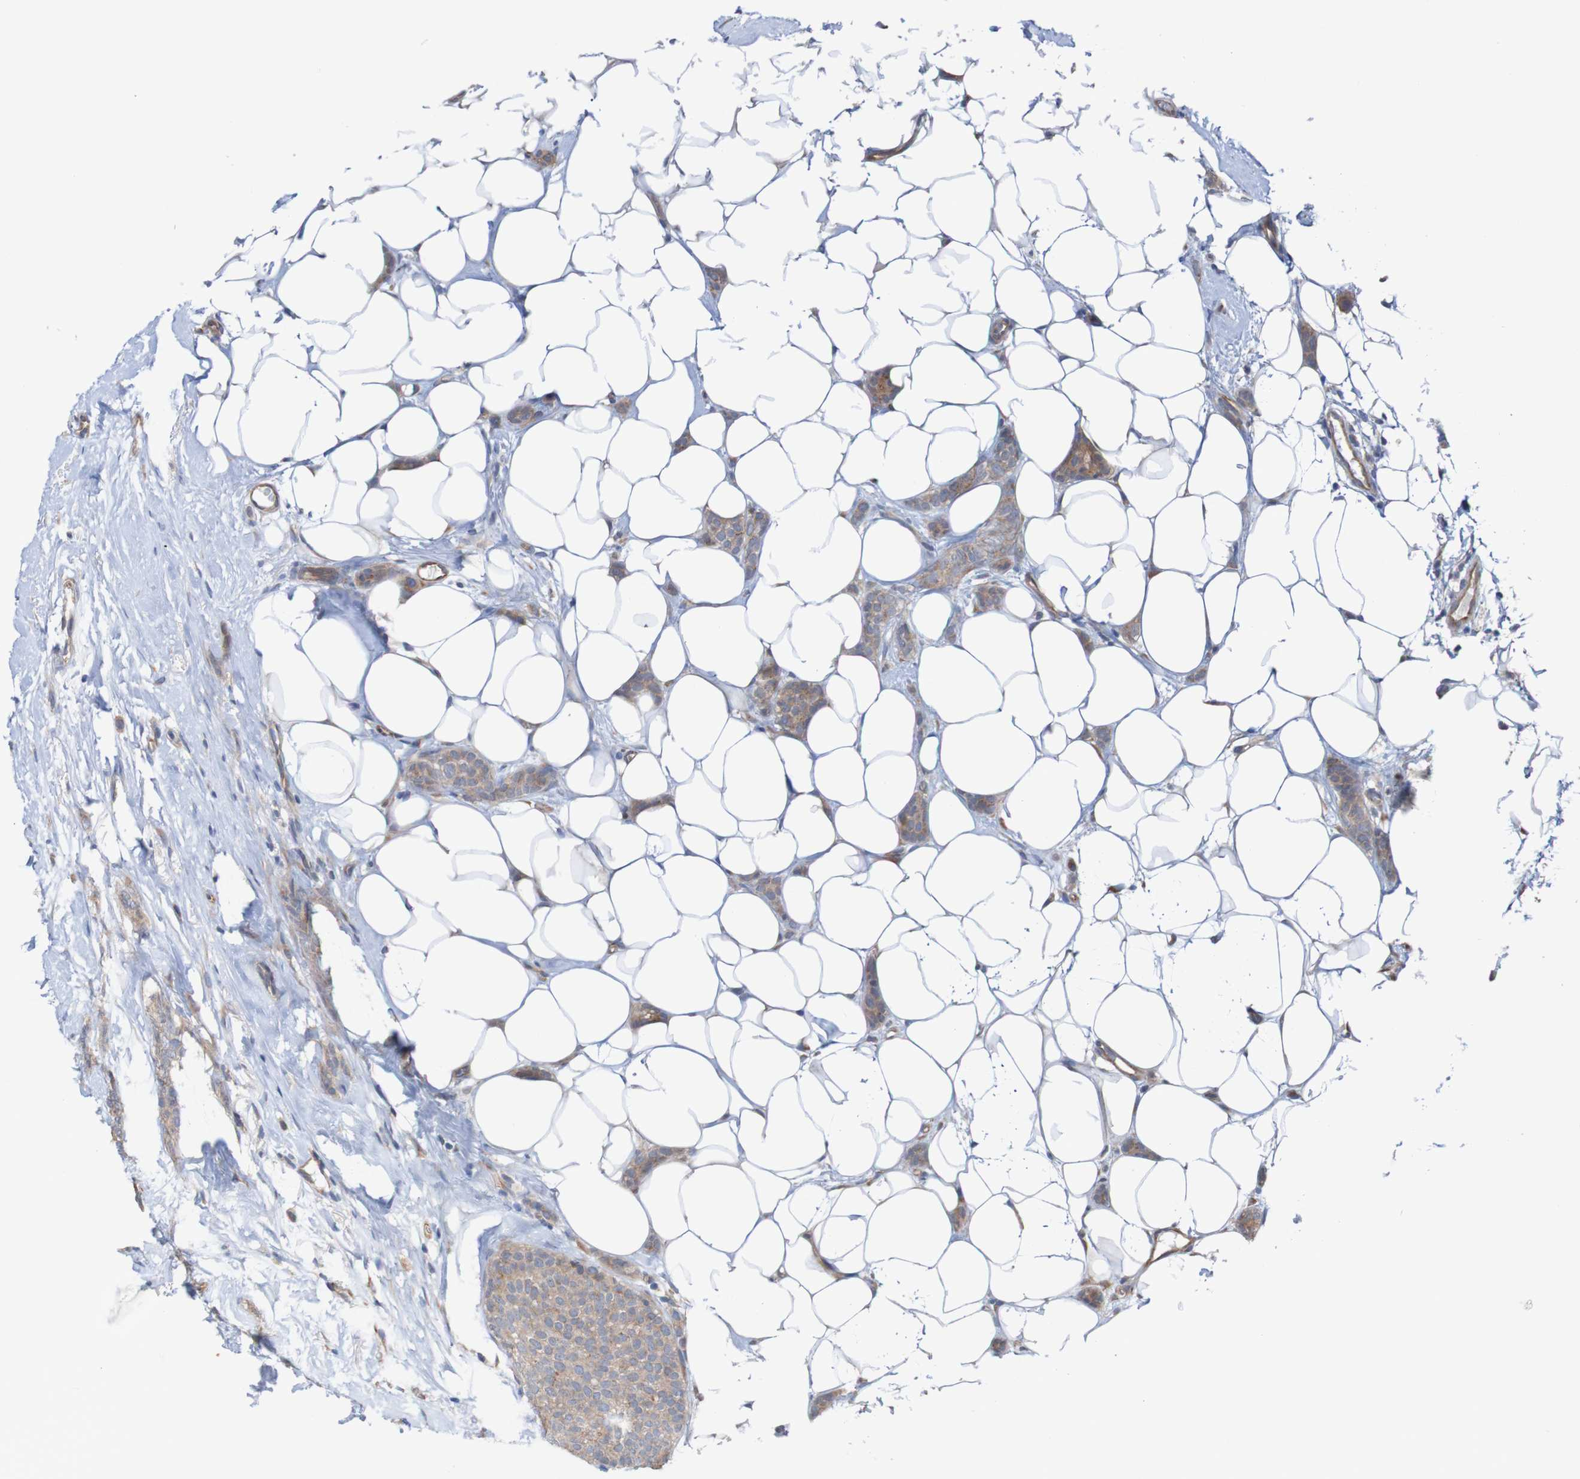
{"staining": {"intensity": "weak", "quantity": ">75%", "location": "cytoplasmic/membranous"}, "tissue": "breast cancer", "cell_type": "Tumor cells", "image_type": "cancer", "snomed": [{"axis": "morphology", "description": "Lobular carcinoma"}, {"axis": "topography", "description": "Skin"}, {"axis": "topography", "description": "Breast"}], "caption": "Breast cancer stained with a protein marker demonstrates weak staining in tumor cells.", "gene": "ST8SIA6", "patient": {"sex": "female", "age": 46}}